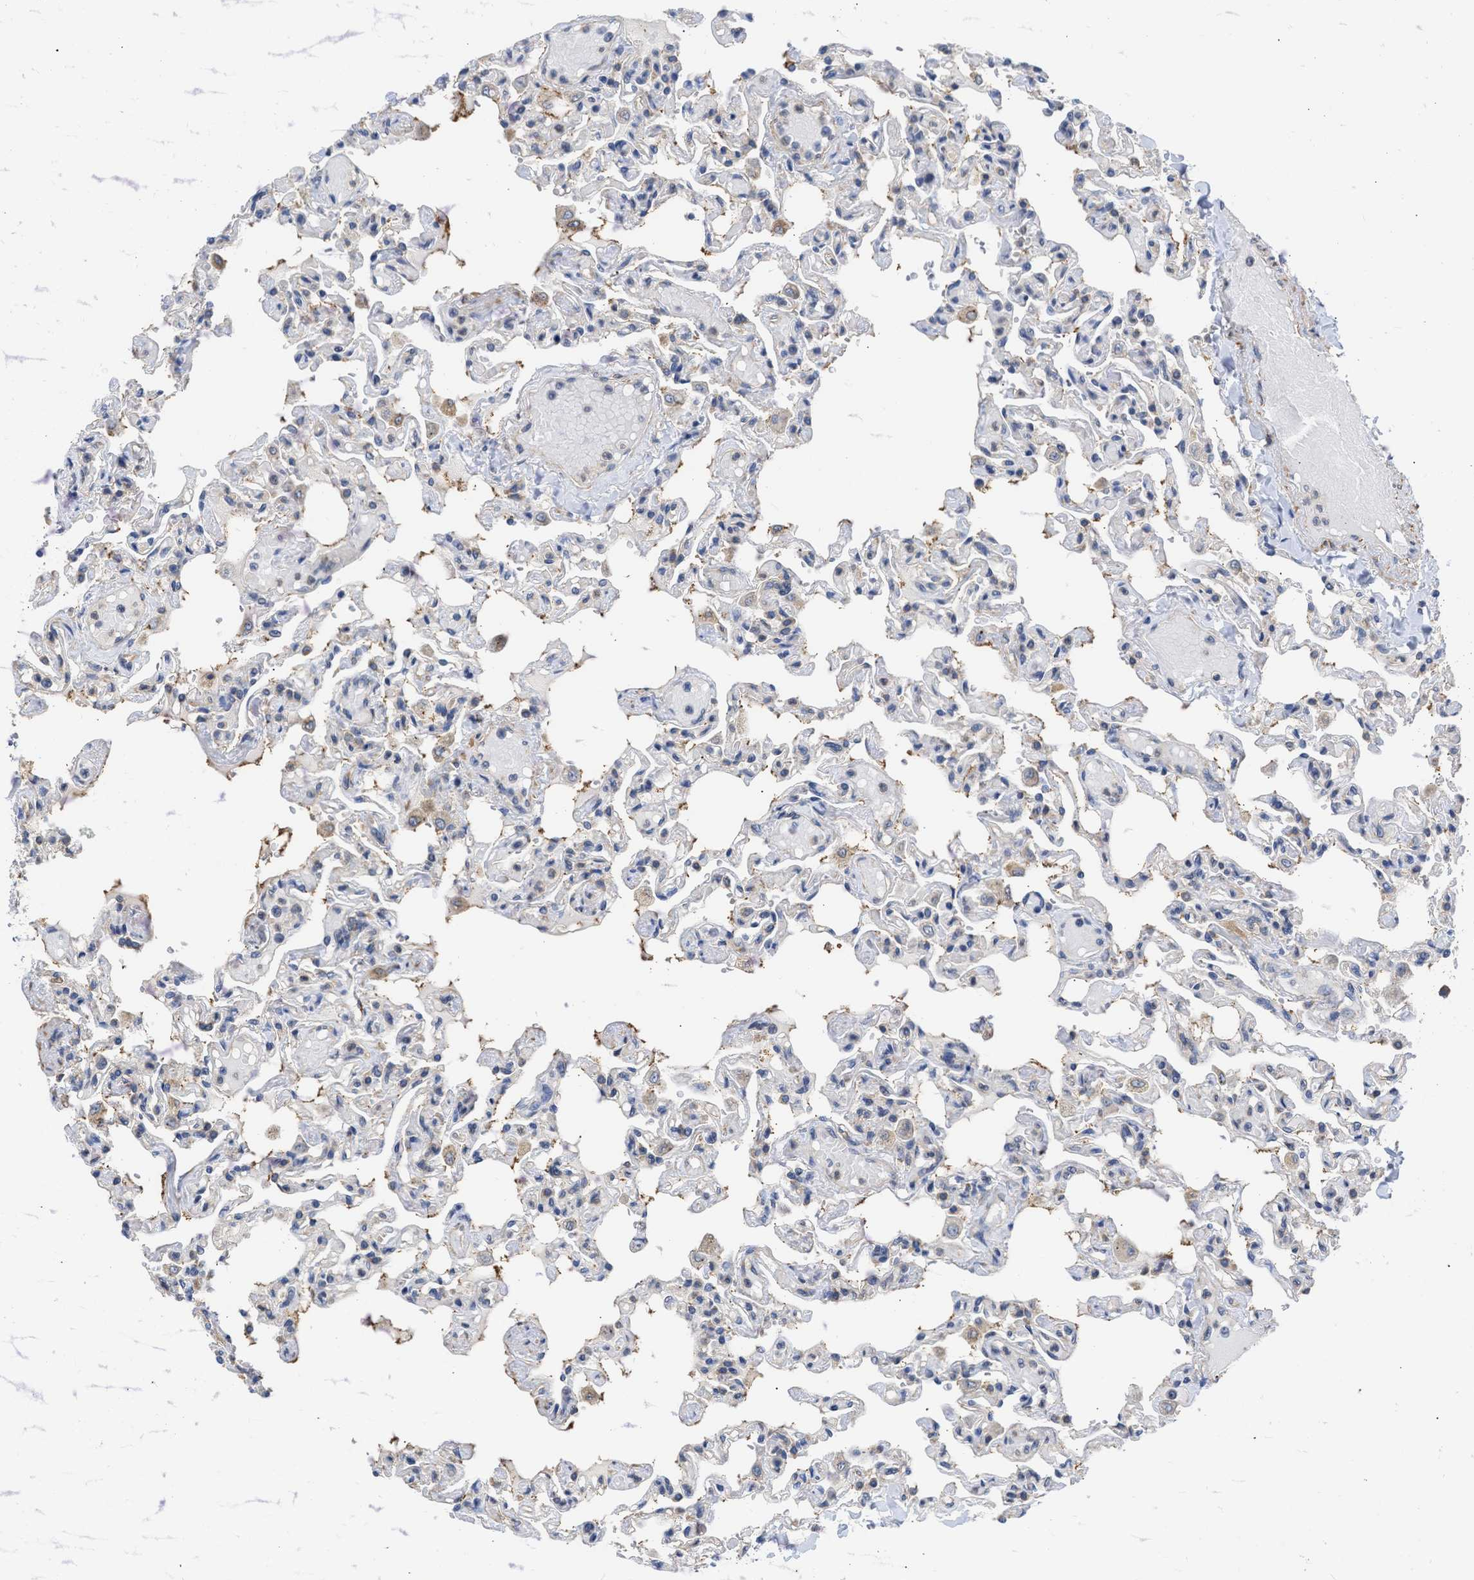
{"staining": {"intensity": "weak", "quantity": "<25%", "location": "cytoplasmic/membranous"}, "tissue": "lung", "cell_type": "Alveolar cells", "image_type": "normal", "snomed": [{"axis": "morphology", "description": "Normal tissue, NOS"}, {"axis": "topography", "description": "Lung"}], "caption": "Image shows no significant protein expression in alveolar cells of normal lung.", "gene": "MAP2K3", "patient": {"sex": "male", "age": 21}}